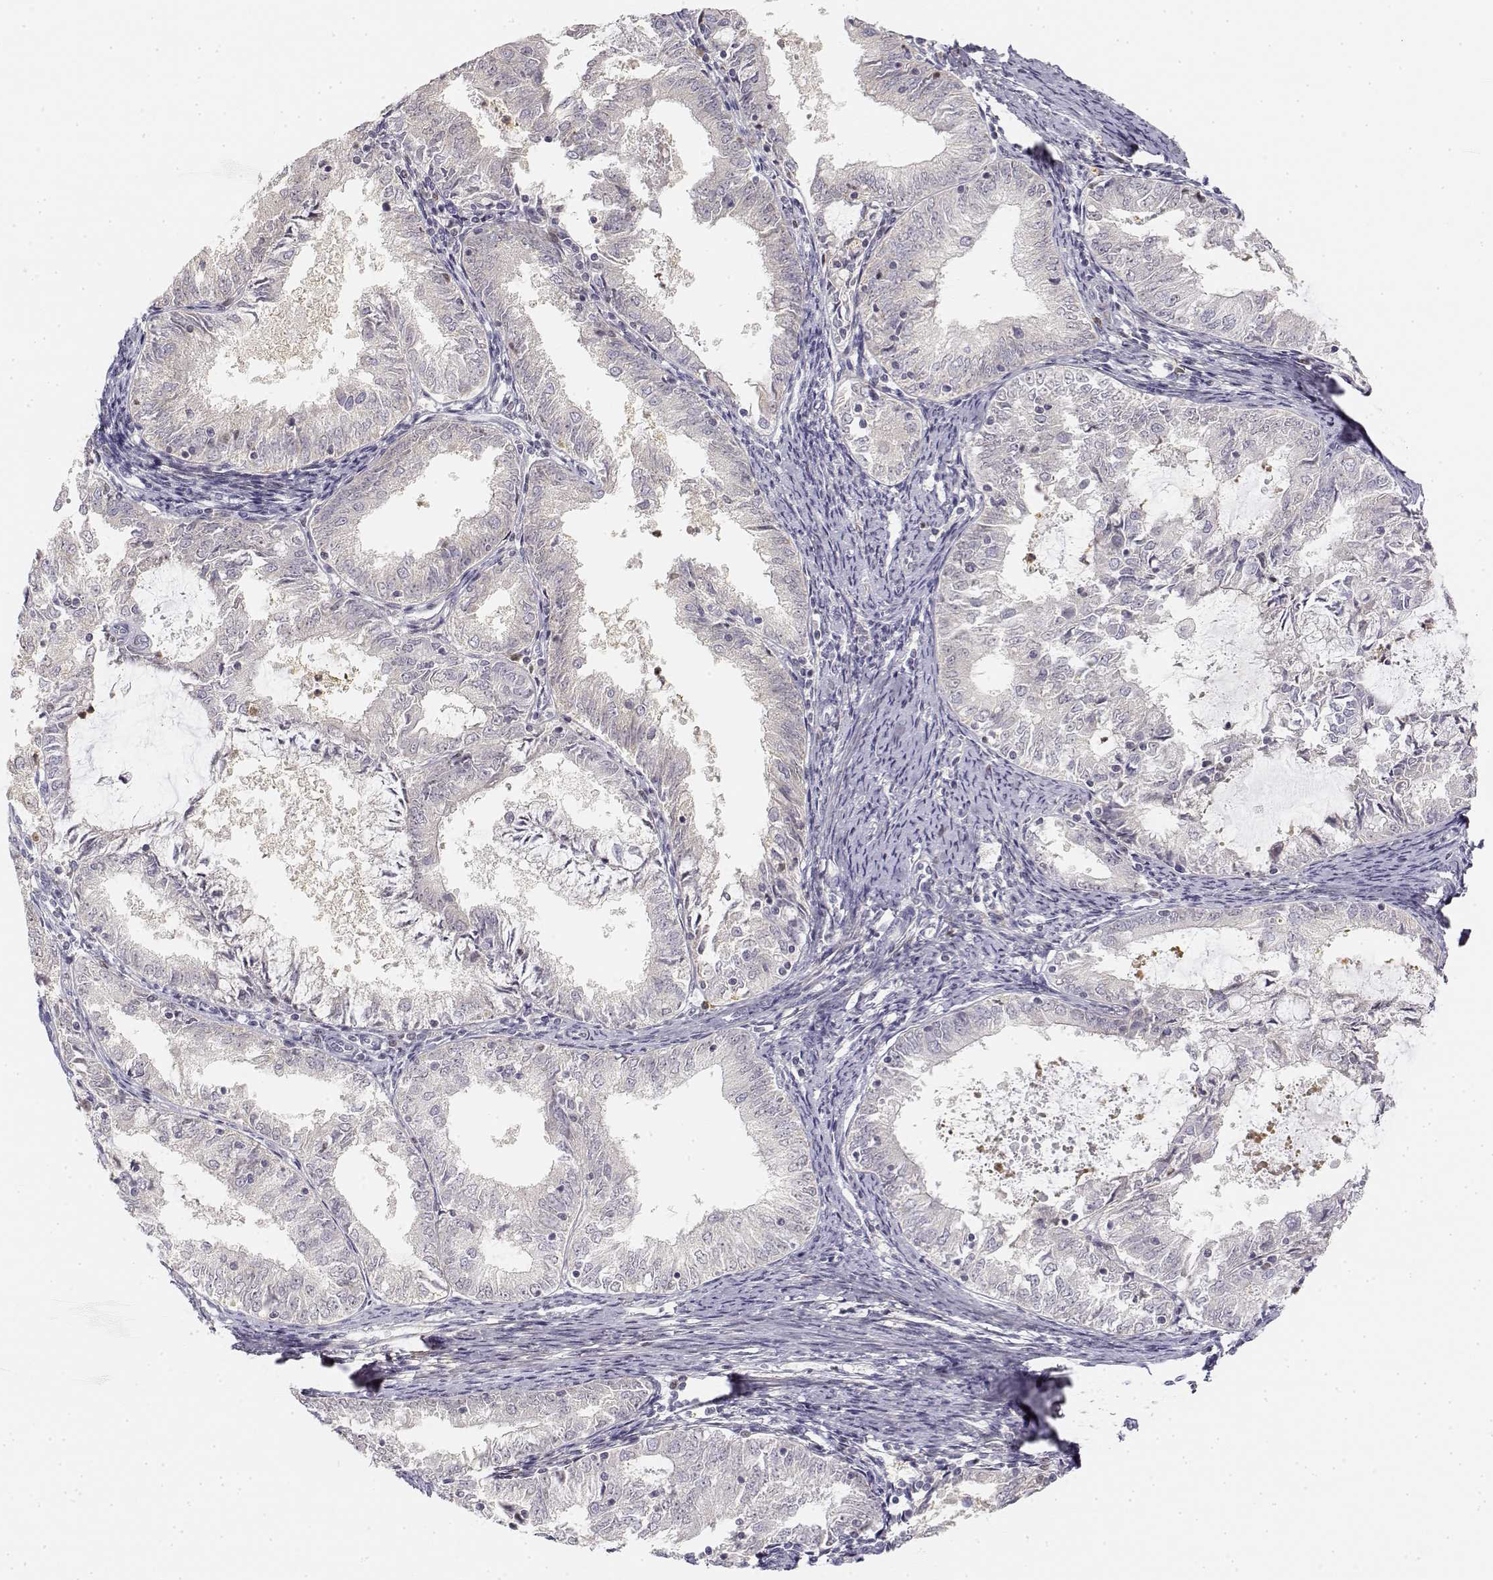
{"staining": {"intensity": "negative", "quantity": "none", "location": "none"}, "tissue": "endometrial cancer", "cell_type": "Tumor cells", "image_type": "cancer", "snomed": [{"axis": "morphology", "description": "Adenocarcinoma, NOS"}, {"axis": "topography", "description": "Endometrium"}], "caption": "Immunohistochemical staining of human endometrial cancer demonstrates no significant staining in tumor cells.", "gene": "GLIPR1L2", "patient": {"sex": "female", "age": 57}}